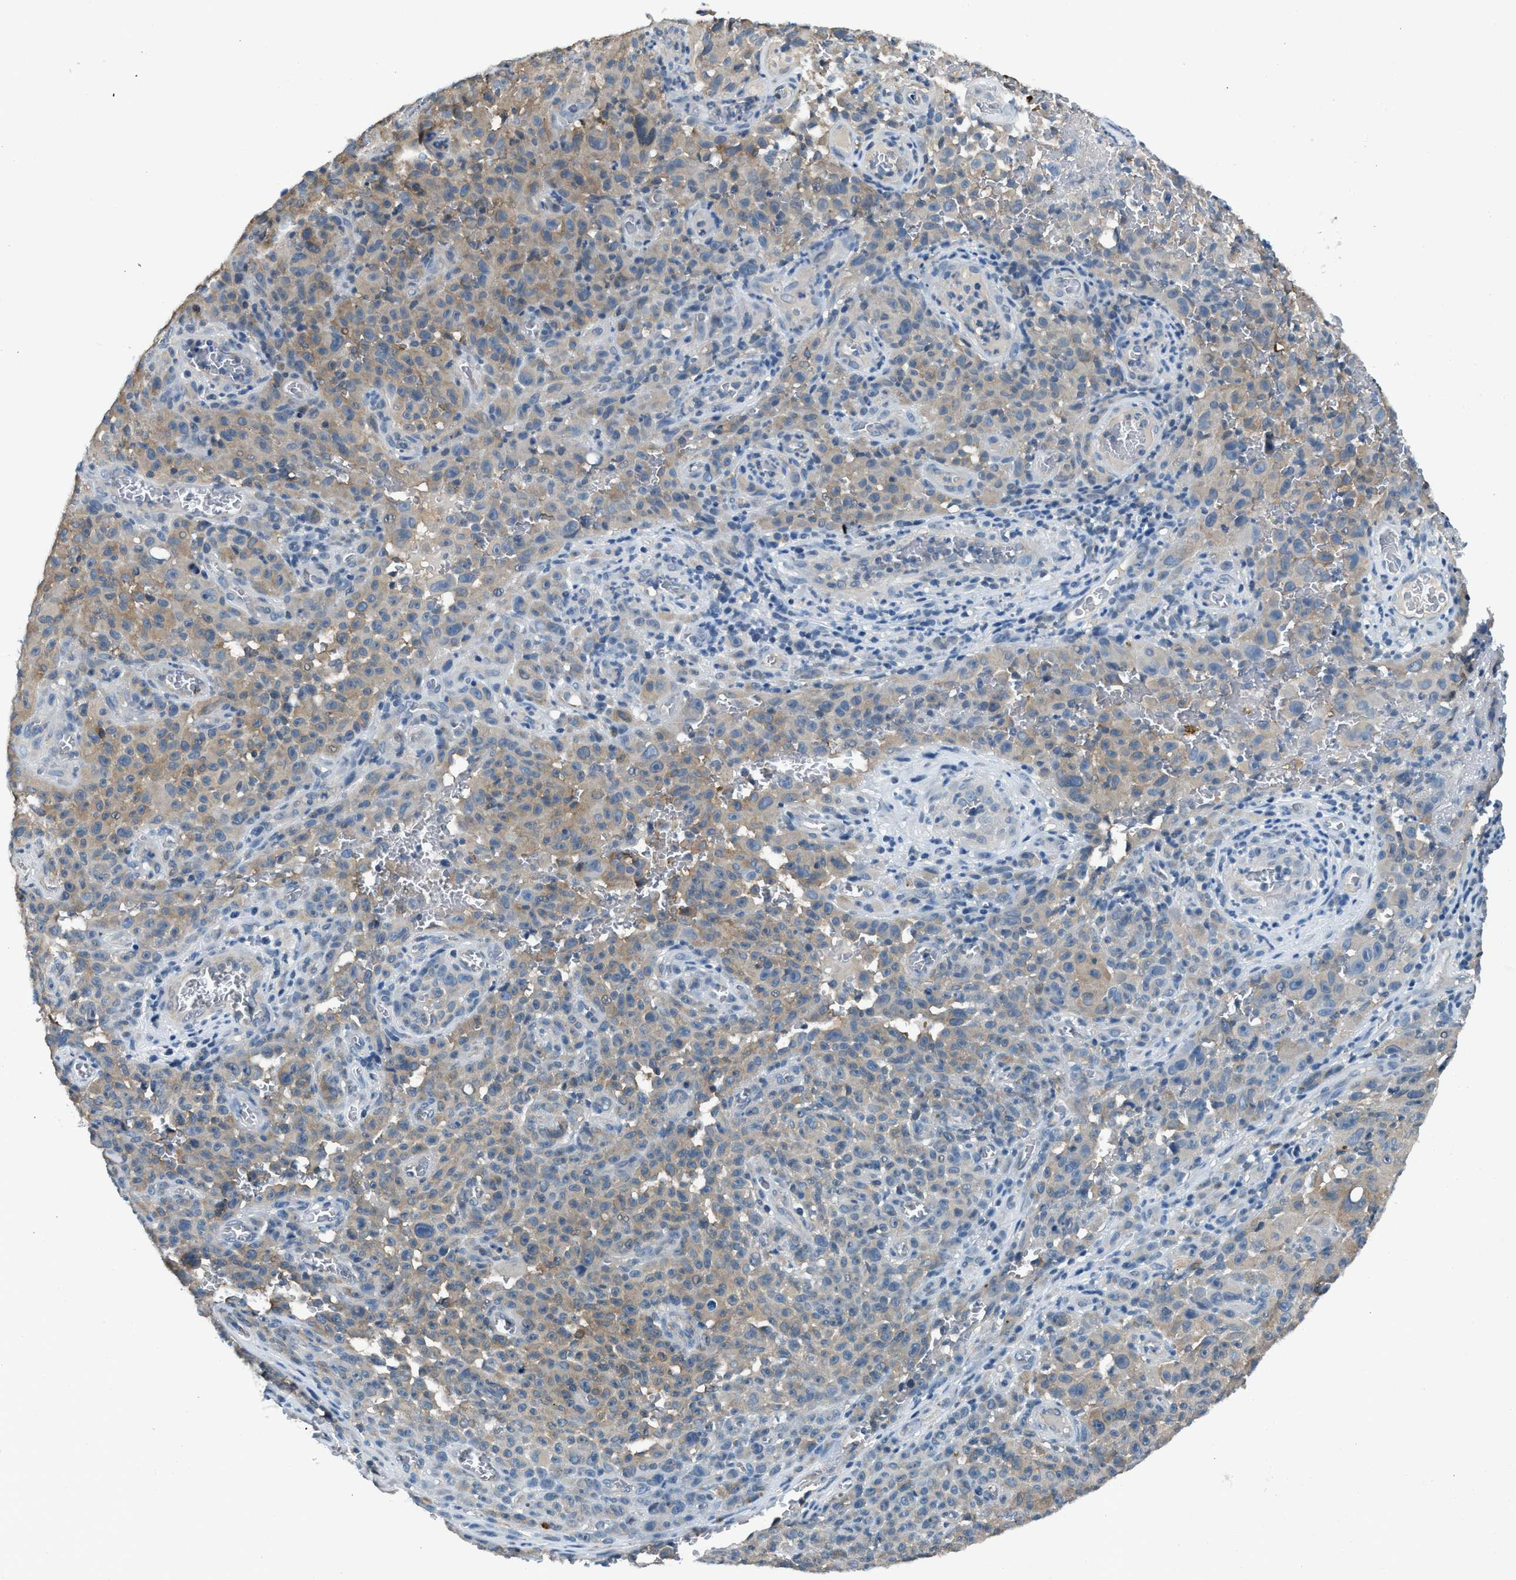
{"staining": {"intensity": "moderate", "quantity": ">75%", "location": "cytoplasmic/membranous"}, "tissue": "melanoma", "cell_type": "Tumor cells", "image_type": "cancer", "snomed": [{"axis": "morphology", "description": "Malignant melanoma, NOS"}, {"axis": "topography", "description": "Skin"}], "caption": "A high-resolution image shows immunohistochemistry staining of melanoma, which demonstrates moderate cytoplasmic/membranous staining in approximately >75% of tumor cells.", "gene": "LMLN", "patient": {"sex": "female", "age": 82}}